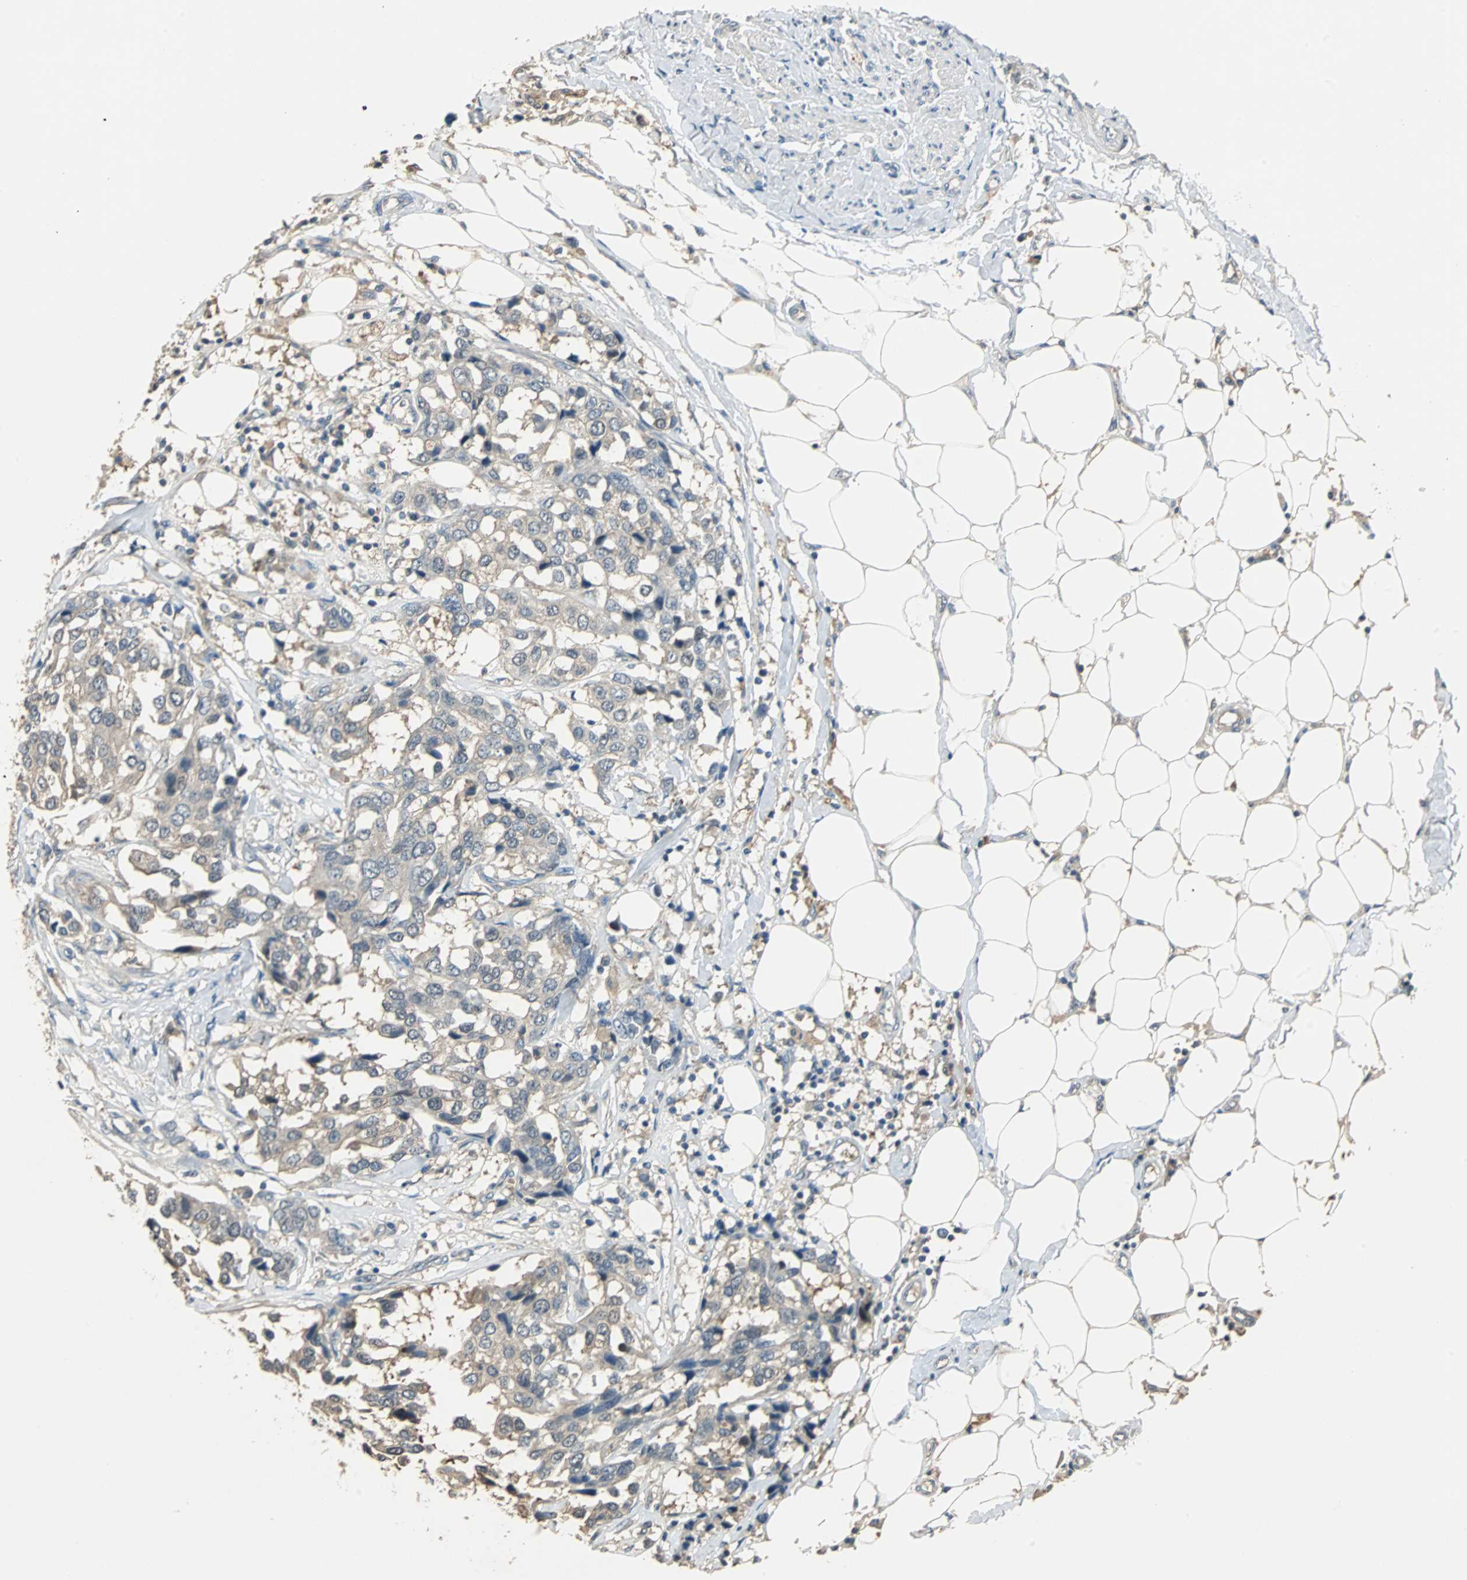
{"staining": {"intensity": "weak", "quantity": "25%-75%", "location": "cytoplasmic/membranous"}, "tissue": "breast cancer", "cell_type": "Tumor cells", "image_type": "cancer", "snomed": [{"axis": "morphology", "description": "Duct carcinoma"}, {"axis": "topography", "description": "Breast"}], "caption": "The histopathology image reveals staining of breast cancer (infiltrating ductal carcinoma), revealing weak cytoplasmic/membranous protein staining (brown color) within tumor cells.", "gene": "ABHD2", "patient": {"sex": "female", "age": 80}}